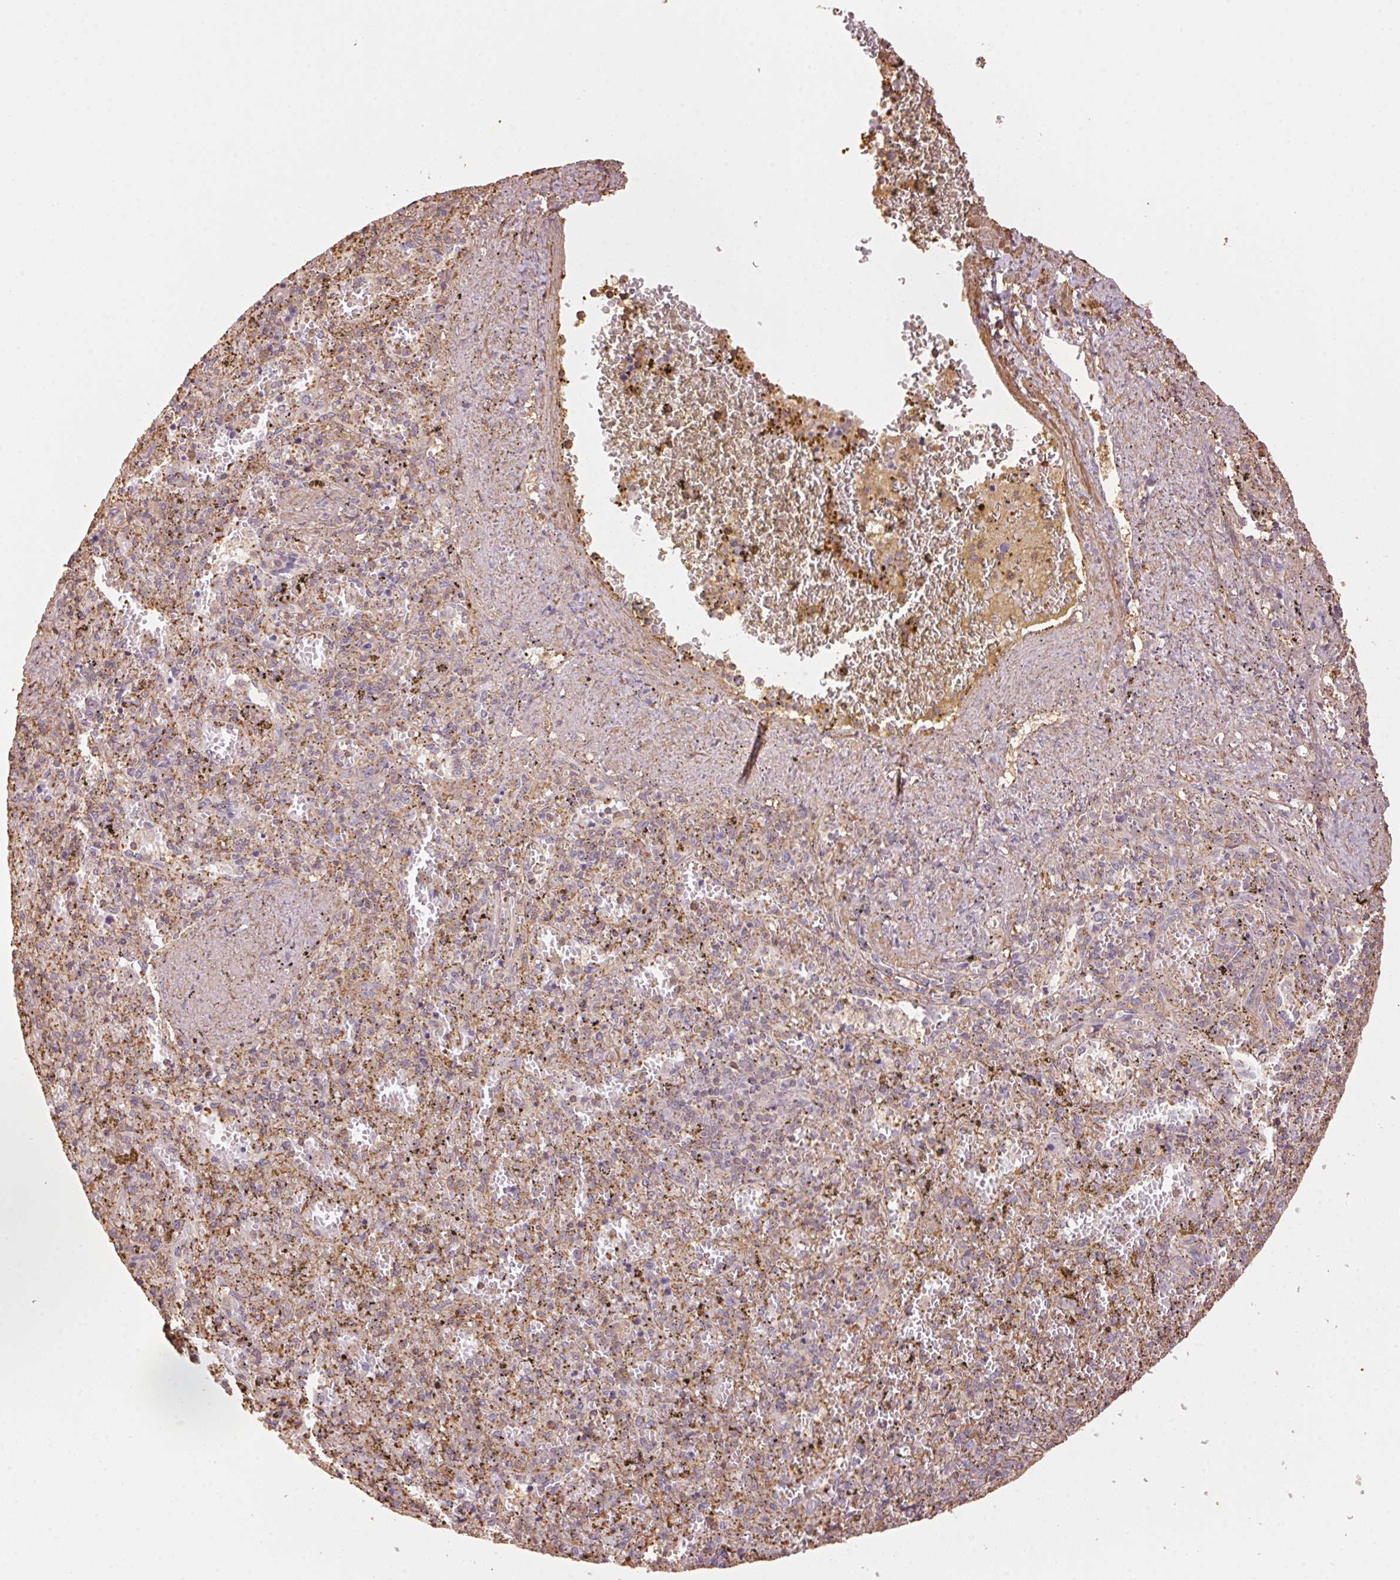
{"staining": {"intensity": "weak", "quantity": "<25%", "location": "cytoplasmic/membranous"}, "tissue": "spleen", "cell_type": "Cells in red pulp", "image_type": "normal", "snomed": [{"axis": "morphology", "description": "Normal tissue, NOS"}, {"axis": "topography", "description": "Spleen"}], "caption": "Immunohistochemistry of benign human spleen demonstrates no staining in cells in red pulp.", "gene": "QDPR", "patient": {"sex": "female", "age": 50}}